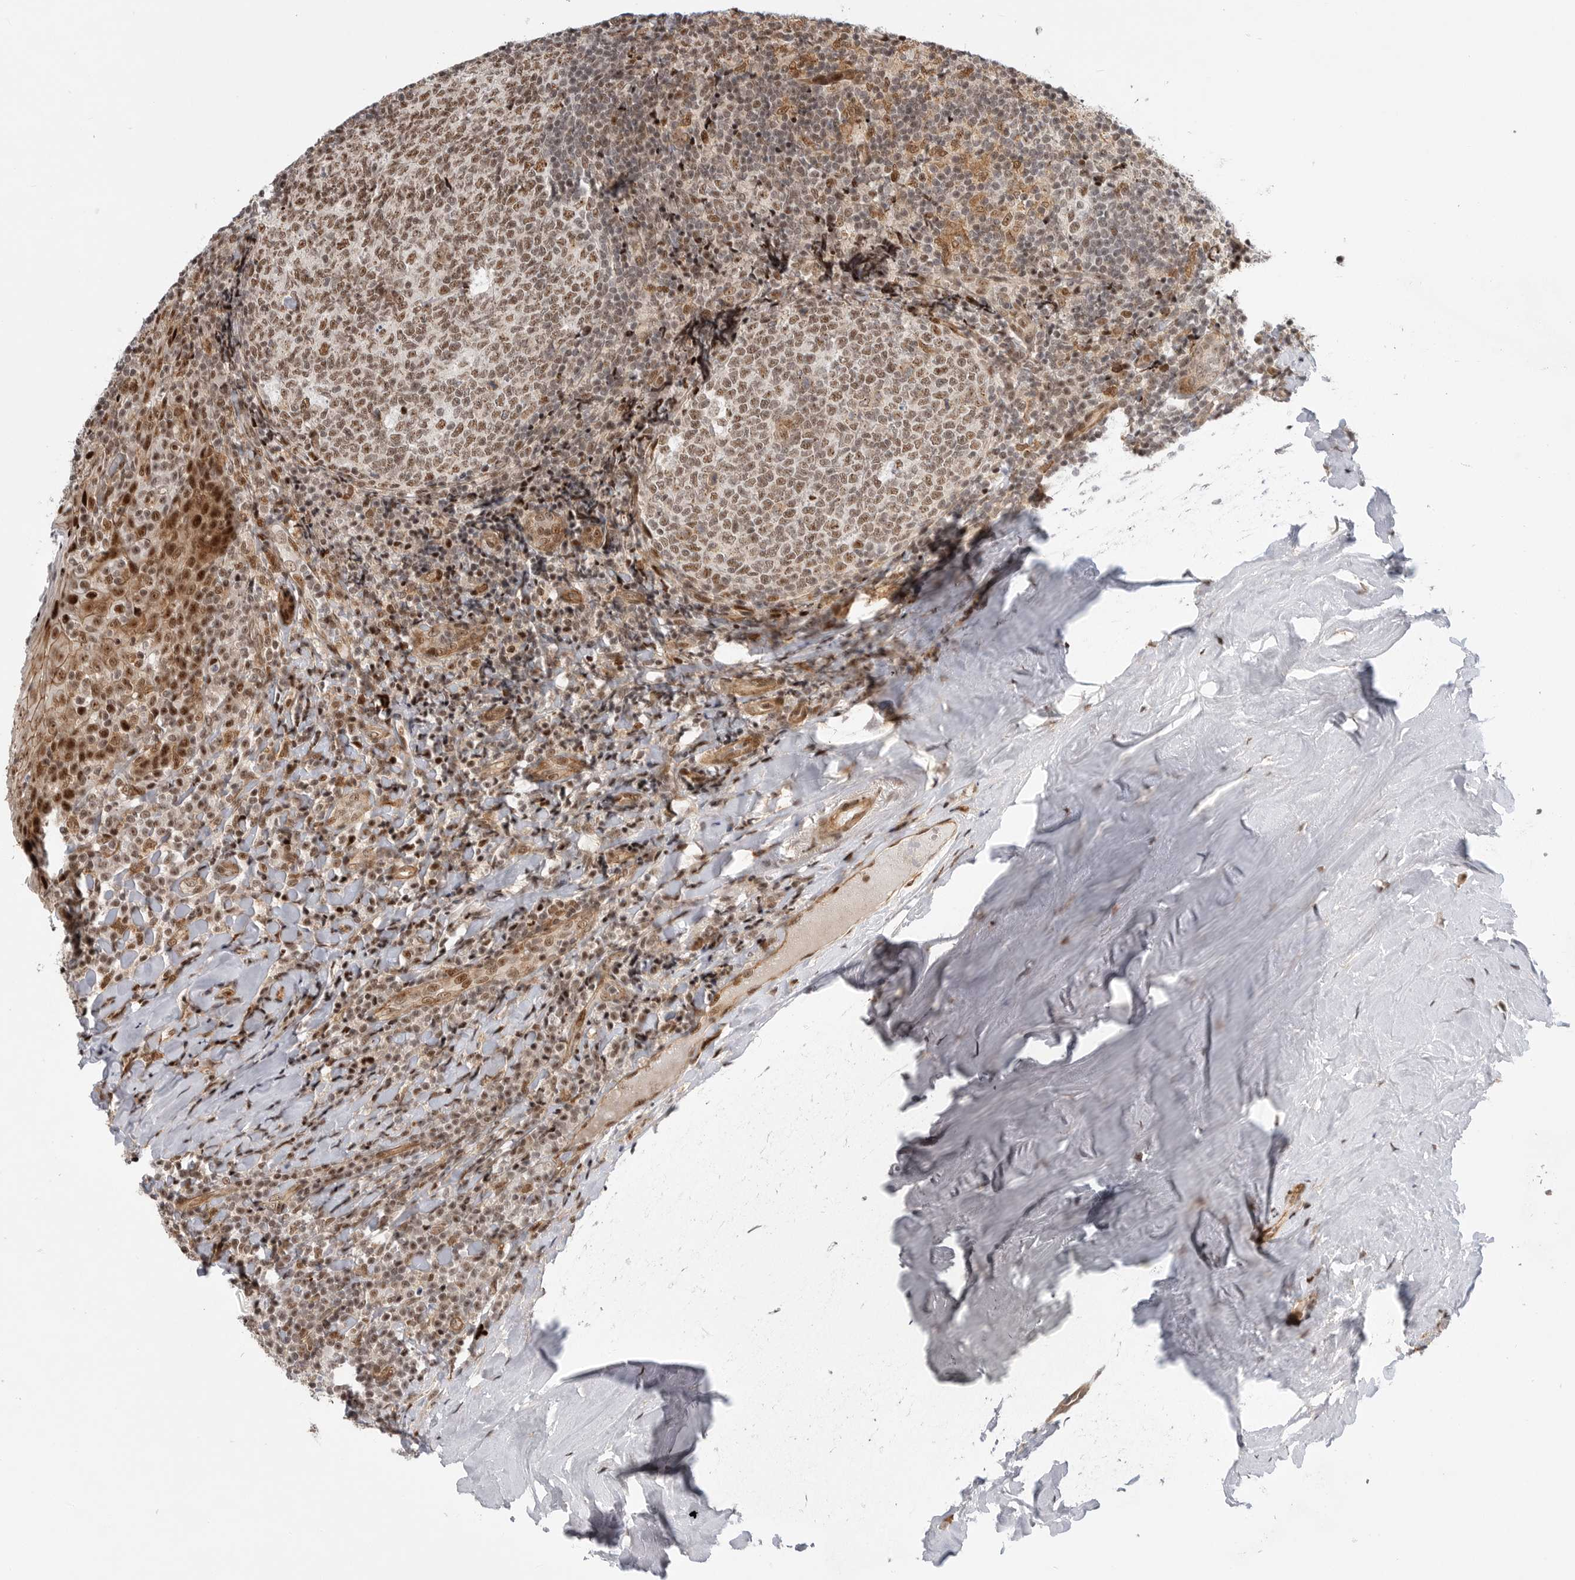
{"staining": {"intensity": "moderate", "quantity": ">75%", "location": "nuclear"}, "tissue": "tonsil", "cell_type": "Germinal center cells", "image_type": "normal", "snomed": [{"axis": "morphology", "description": "Normal tissue, NOS"}, {"axis": "topography", "description": "Tonsil"}], "caption": "Immunohistochemical staining of unremarkable tonsil displays >75% levels of moderate nuclear protein positivity in approximately >75% of germinal center cells.", "gene": "GPATCH2", "patient": {"sex": "male", "age": 37}}